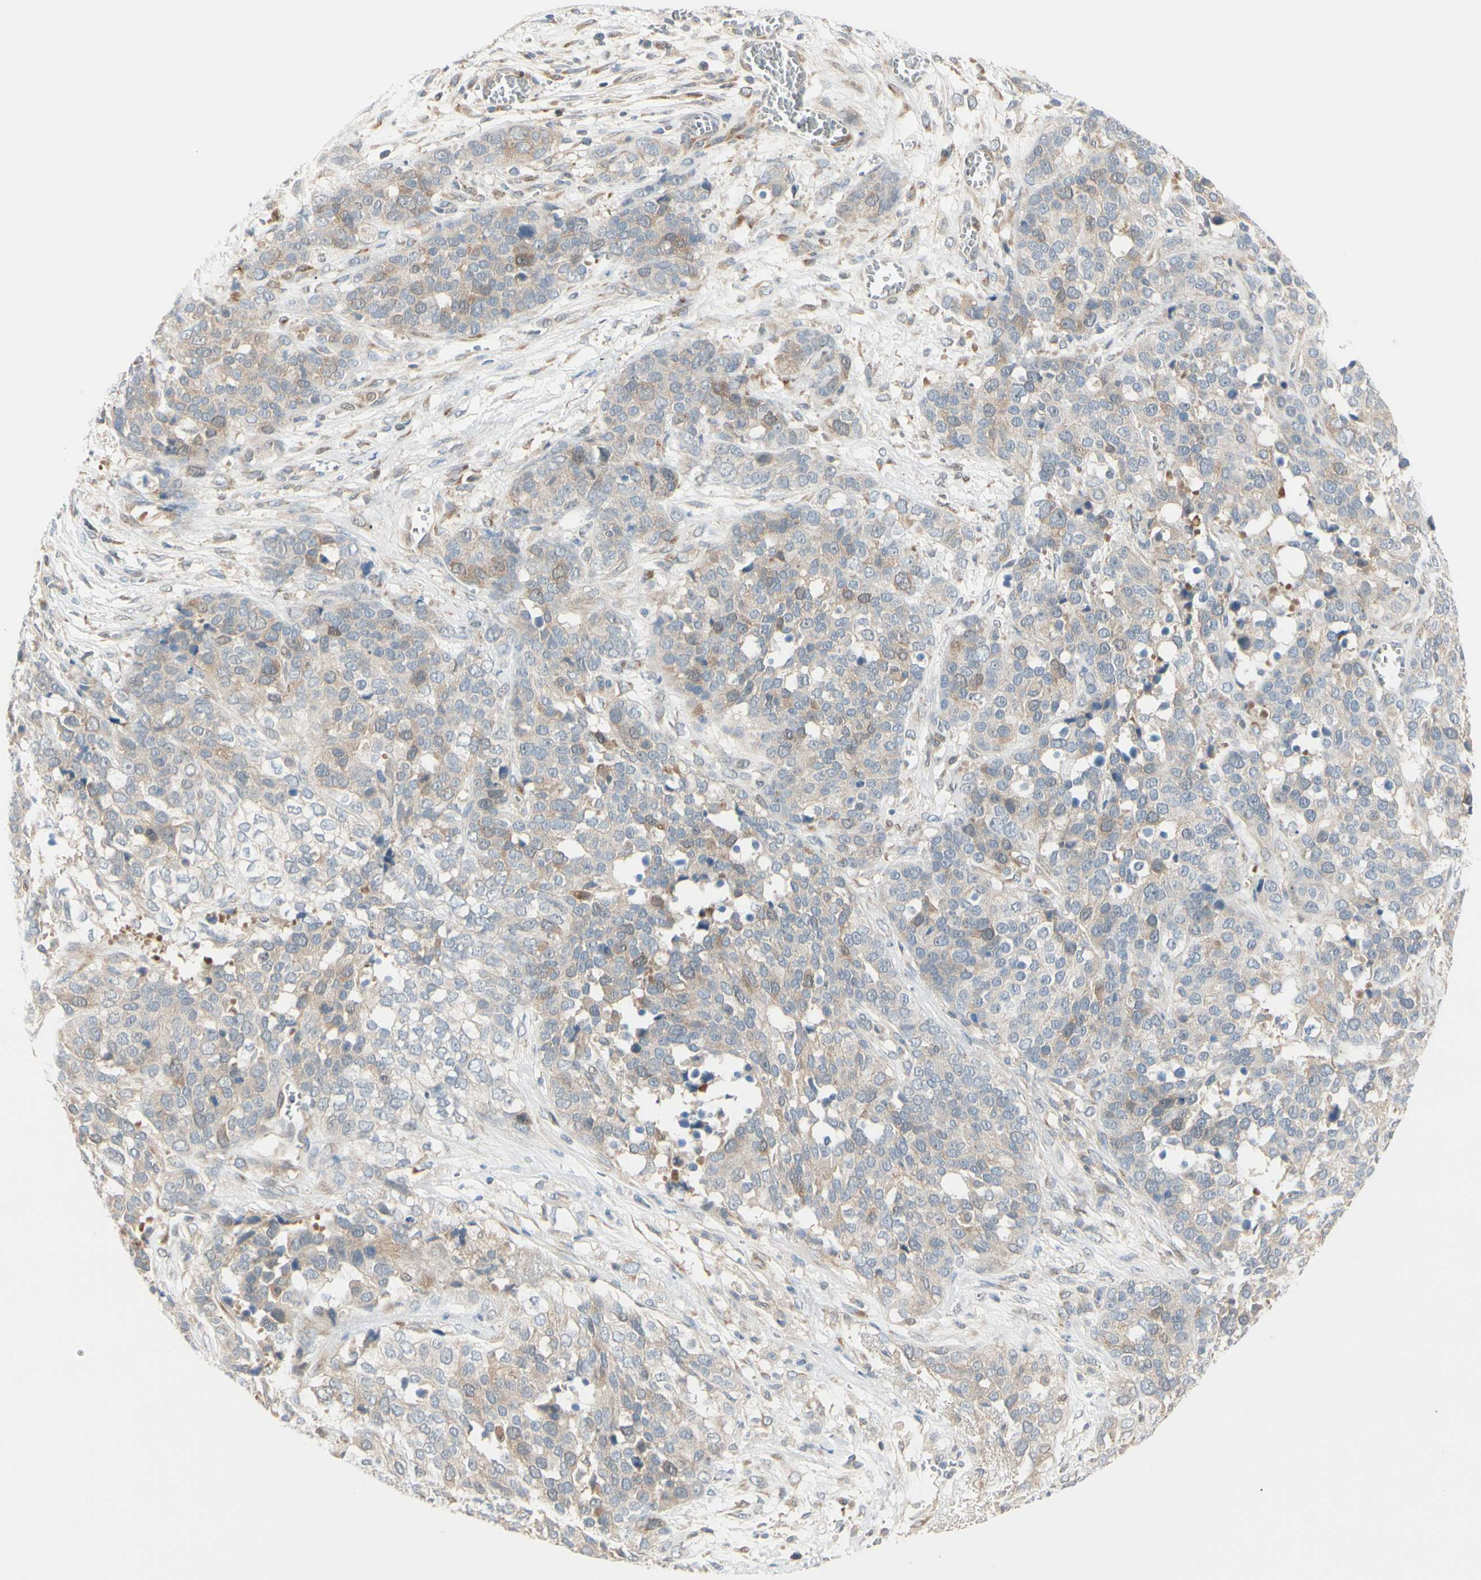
{"staining": {"intensity": "weak", "quantity": "25%-75%", "location": "cytoplasmic/membranous"}, "tissue": "ovarian cancer", "cell_type": "Tumor cells", "image_type": "cancer", "snomed": [{"axis": "morphology", "description": "Cystadenocarcinoma, serous, NOS"}, {"axis": "topography", "description": "Ovary"}], "caption": "DAB (3,3'-diaminobenzidine) immunohistochemical staining of human ovarian cancer displays weak cytoplasmic/membranous protein positivity in about 25%-75% of tumor cells.", "gene": "PTTG1", "patient": {"sex": "female", "age": 44}}